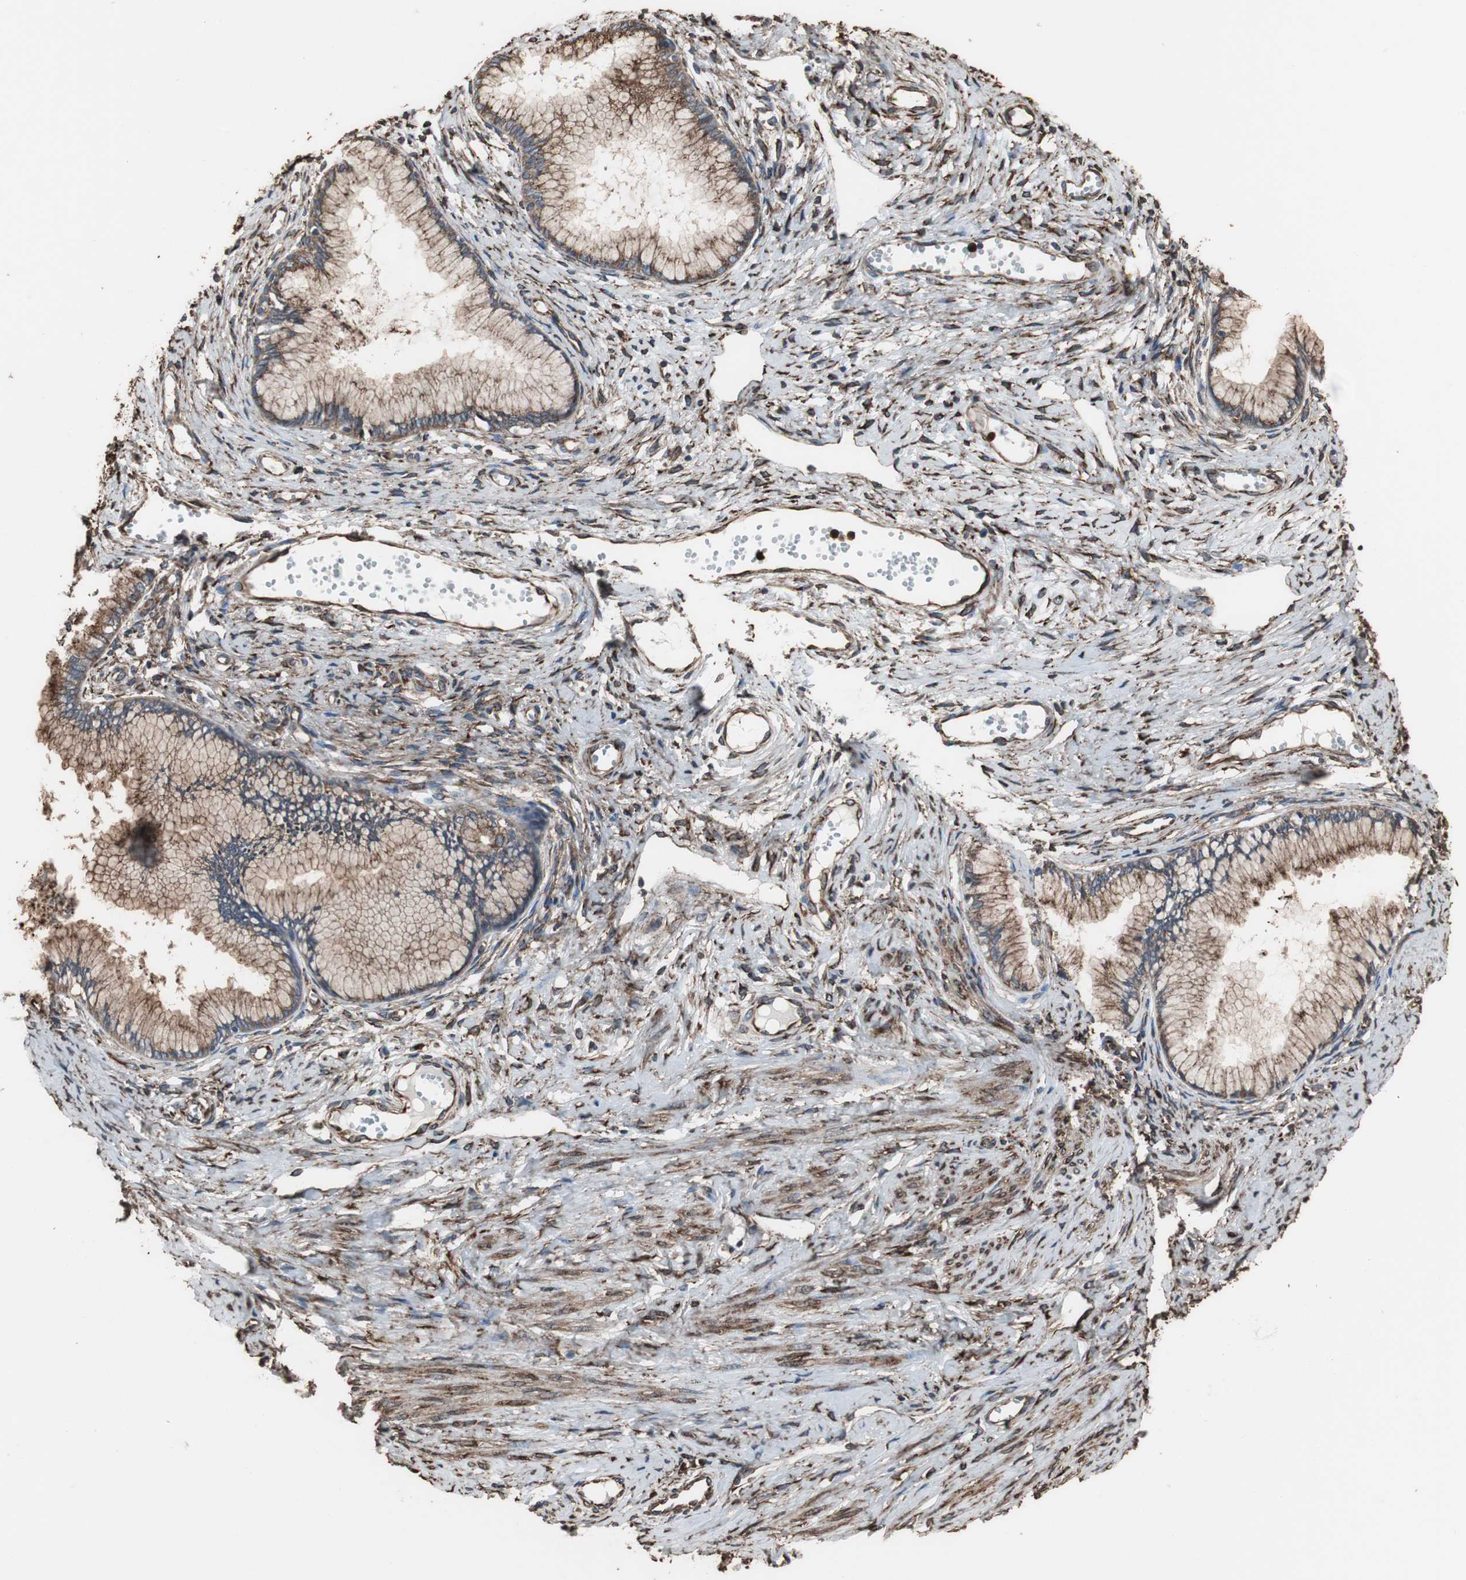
{"staining": {"intensity": "strong", "quantity": ">75%", "location": "cytoplasmic/membranous"}, "tissue": "cervical cancer", "cell_type": "Tumor cells", "image_type": "cancer", "snomed": [{"axis": "morphology", "description": "Adenocarcinoma, NOS"}, {"axis": "topography", "description": "Cervix"}], "caption": "Protein staining reveals strong cytoplasmic/membranous positivity in about >75% of tumor cells in cervical cancer (adenocarcinoma).", "gene": "CALU", "patient": {"sex": "female", "age": 36}}